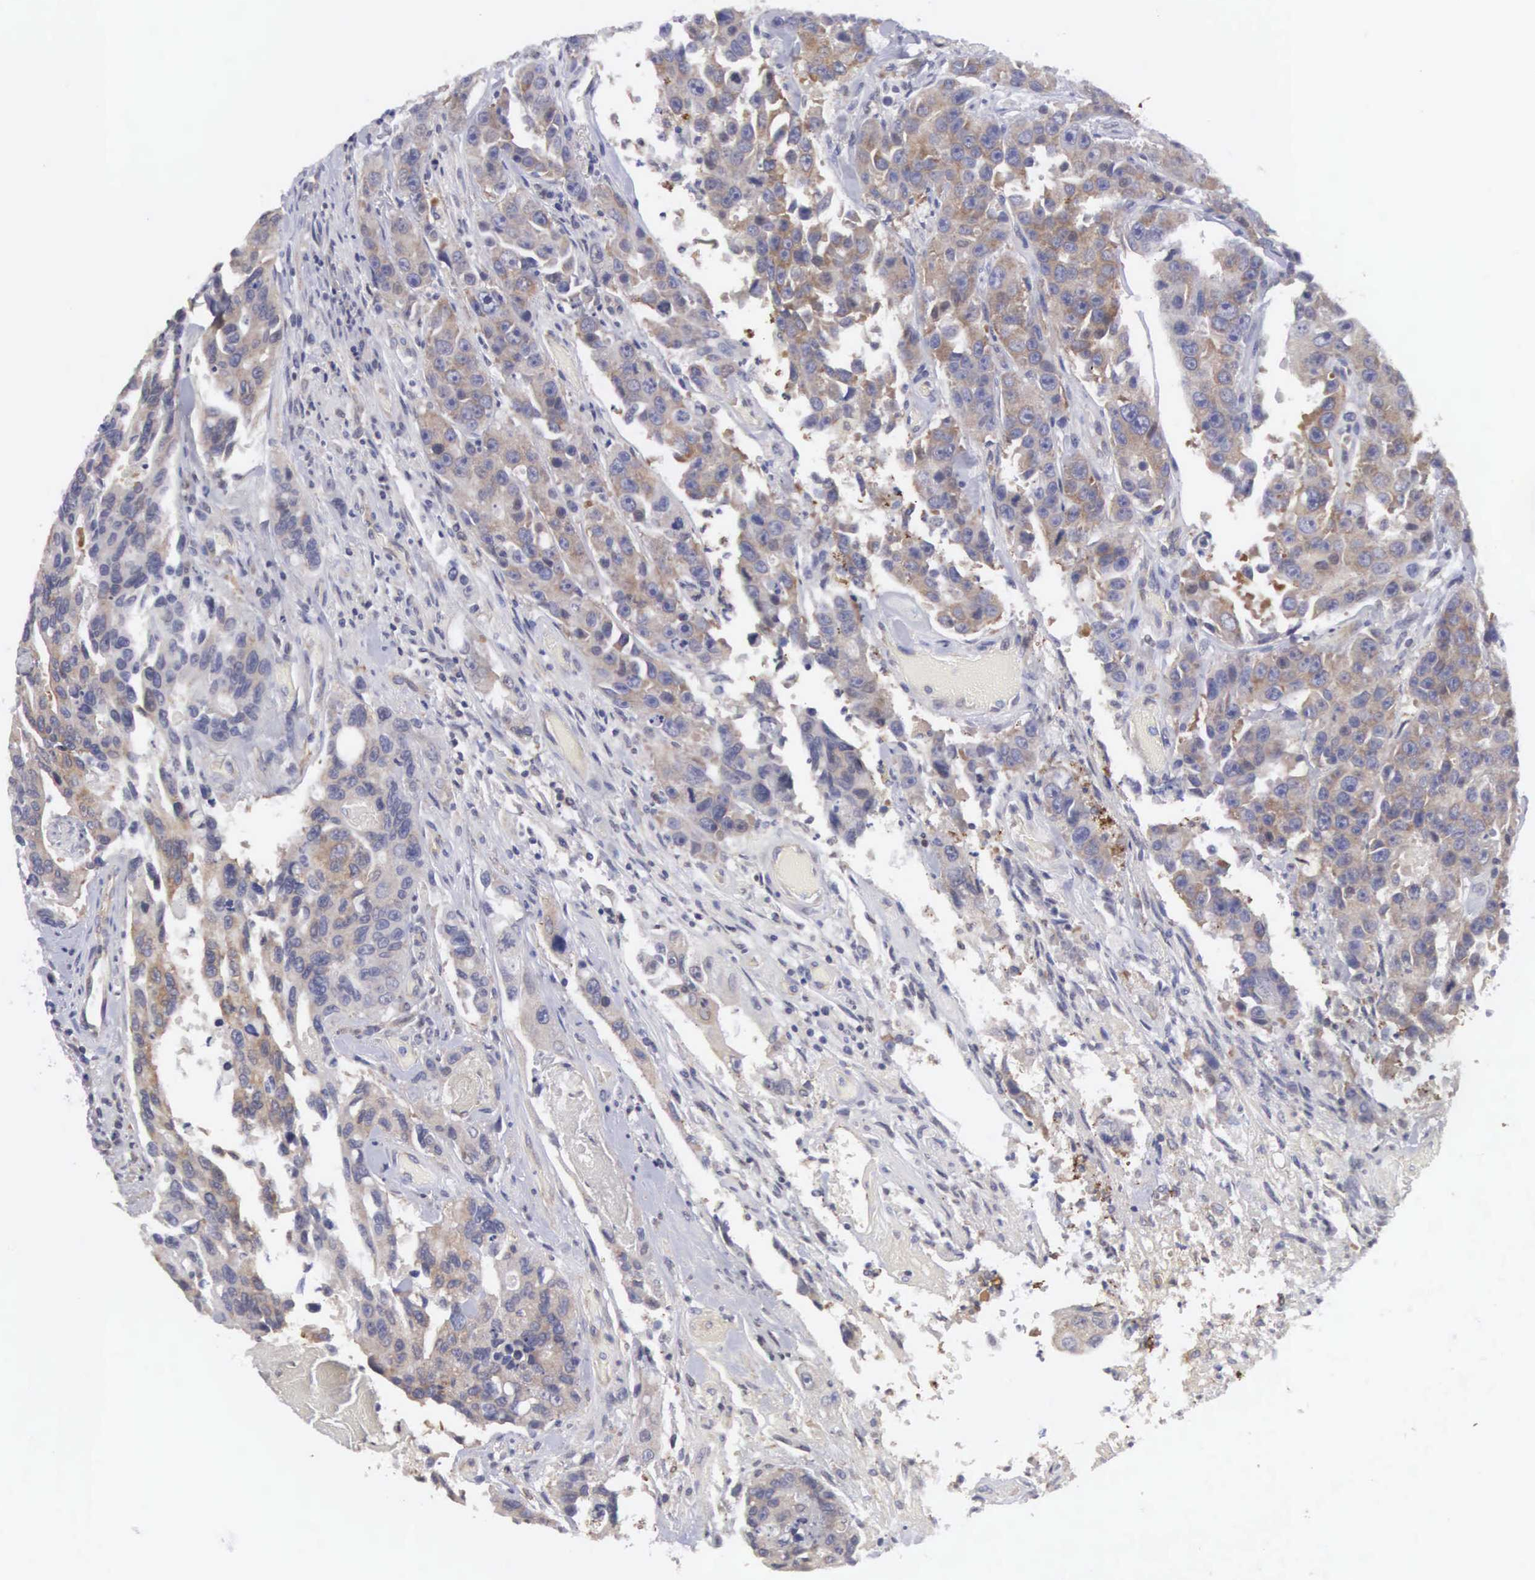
{"staining": {"intensity": "weak", "quantity": ">75%", "location": "cytoplasmic/membranous"}, "tissue": "colorectal cancer", "cell_type": "Tumor cells", "image_type": "cancer", "snomed": [{"axis": "morphology", "description": "Adenocarcinoma, NOS"}, {"axis": "topography", "description": "Colon"}], "caption": "A brown stain shows weak cytoplasmic/membranous positivity of a protein in human colorectal adenocarcinoma tumor cells.", "gene": "GRIPAP1", "patient": {"sex": "female", "age": 86}}